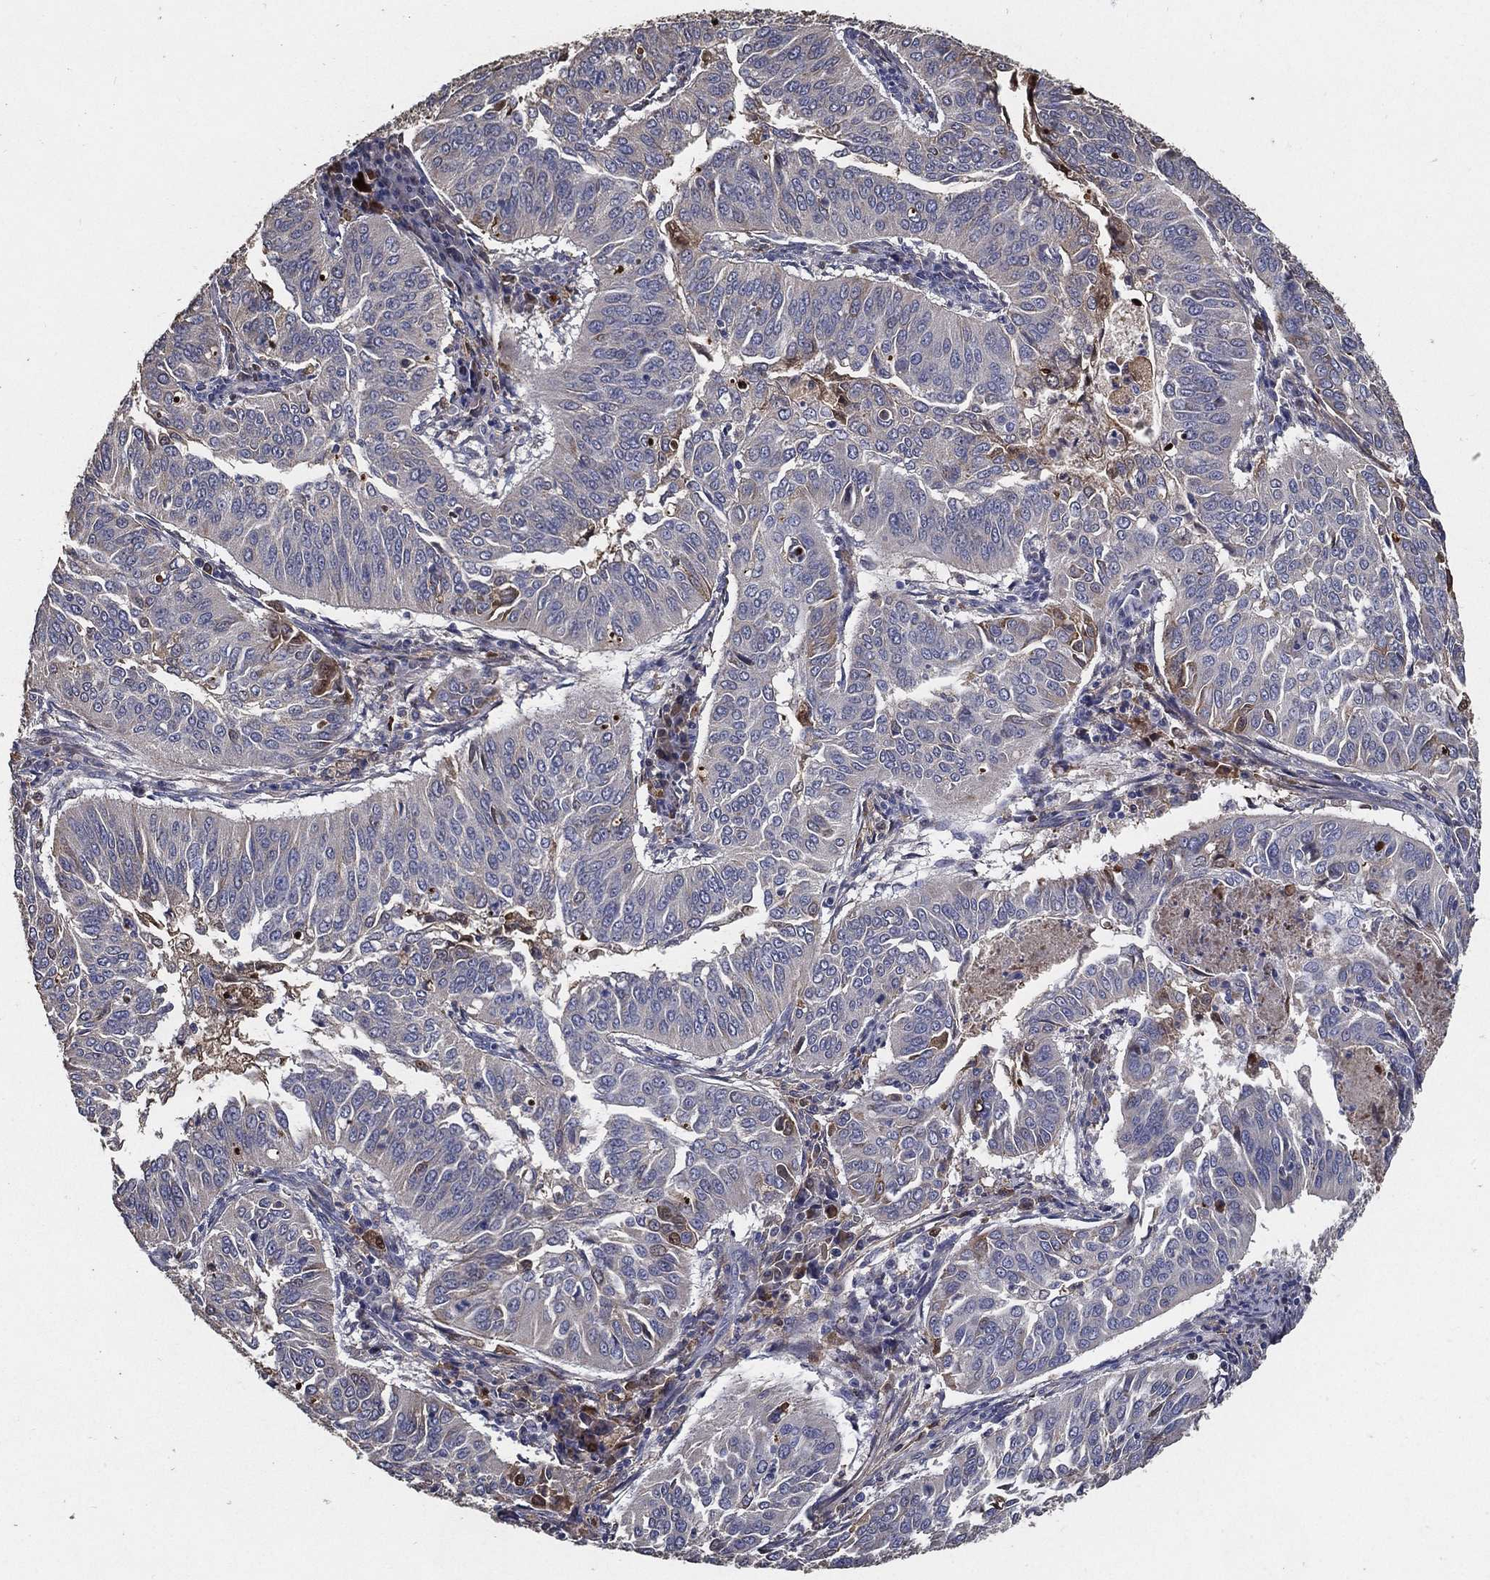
{"staining": {"intensity": "negative", "quantity": "none", "location": "none"}, "tissue": "cervical cancer", "cell_type": "Tumor cells", "image_type": "cancer", "snomed": [{"axis": "morphology", "description": "Normal tissue, NOS"}, {"axis": "morphology", "description": "Squamous cell carcinoma, NOS"}, {"axis": "topography", "description": "Cervix"}], "caption": "The photomicrograph reveals no significant positivity in tumor cells of cervical squamous cell carcinoma. The staining is performed using DAB (3,3'-diaminobenzidine) brown chromogen with nuclei counter-stained in using hematoxylin.", "gene": "EFNA1", "patient": {"sex": "female", "age": 39}}